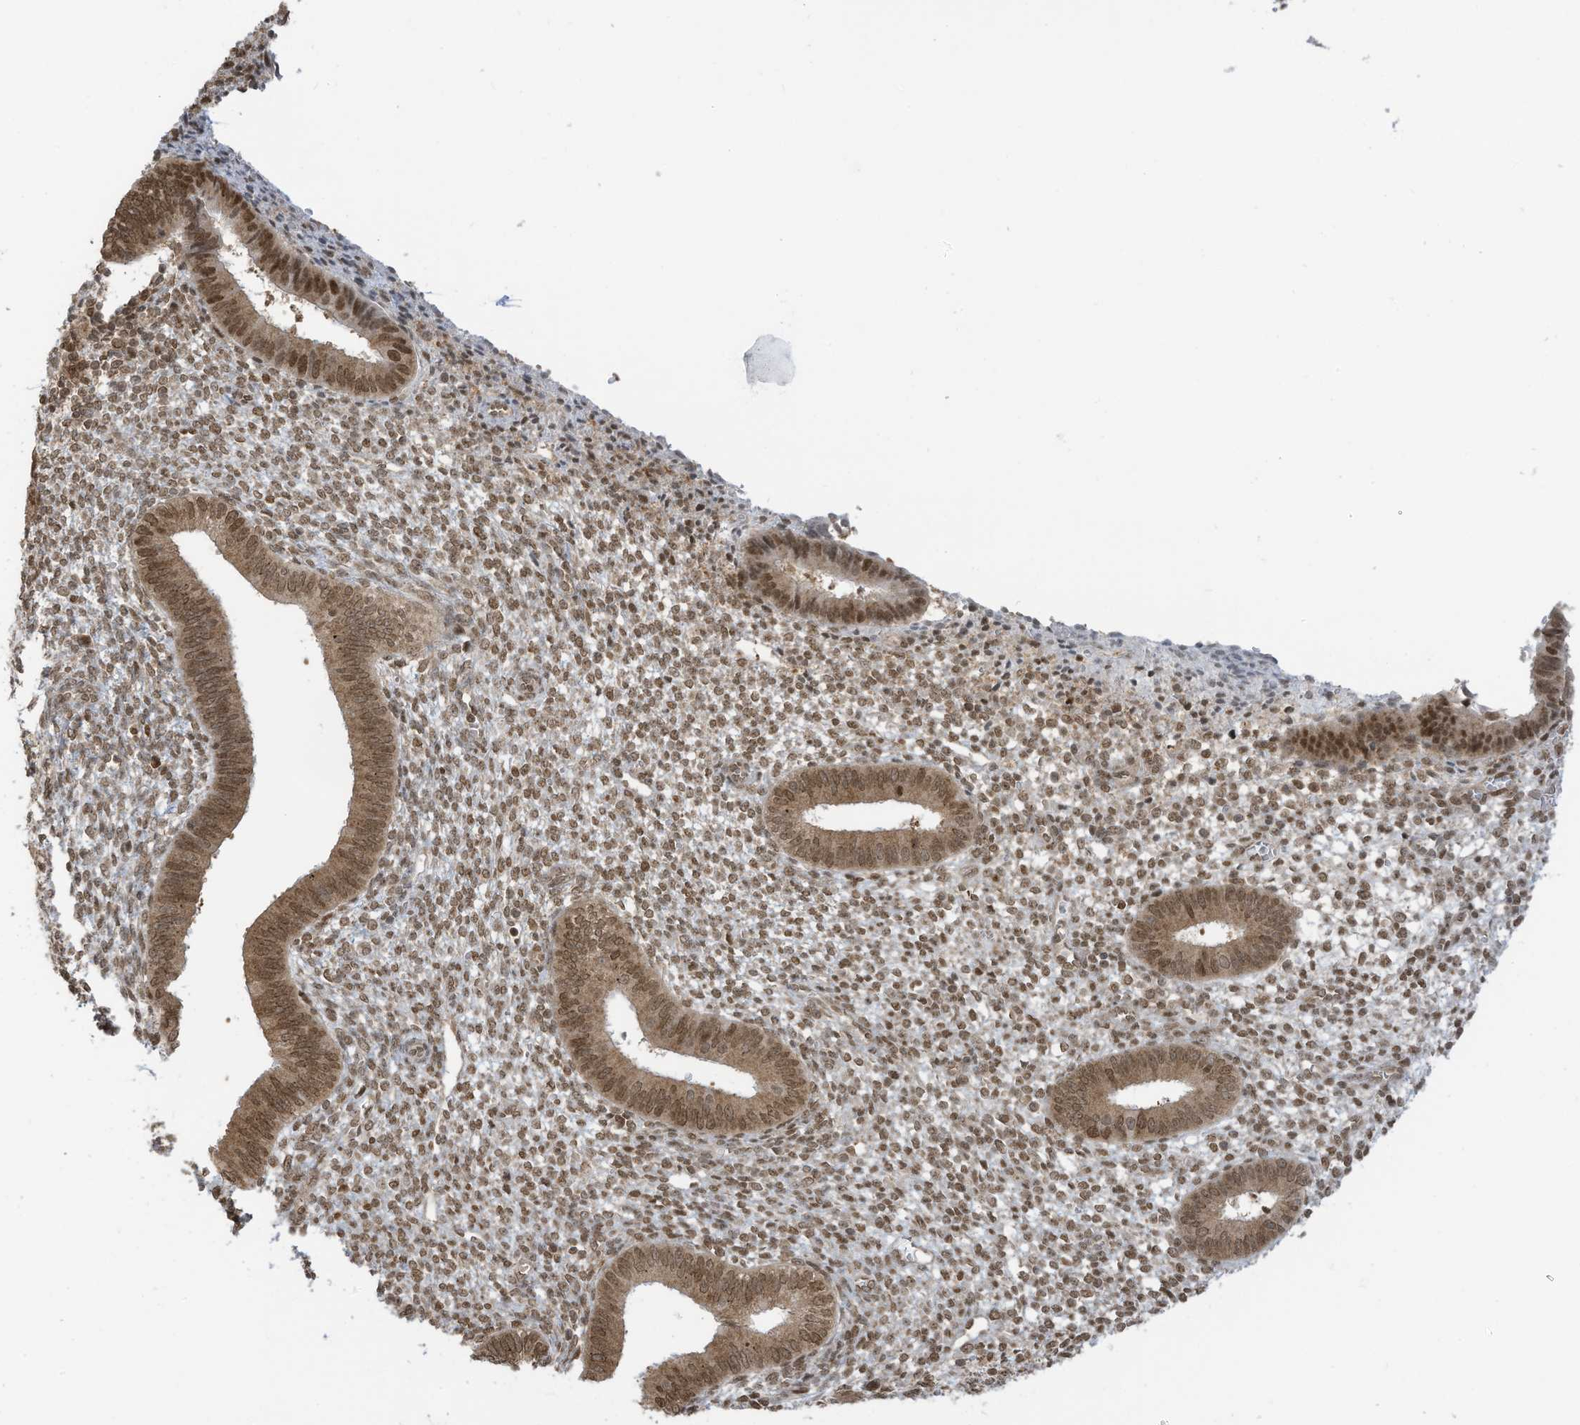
{"staining": {"intensity": "moderate", "quantity": ">75%", "location": "nuclear"}, "tissue": "endometrium", "cell_type": "Cells in endometrial stroma", "image_type": "normal", "snomed": [{"axis": "morphology", "description": "Normal tissue, NOS"}, {"axis": "topography", "description": "Endometrium"}], "caption": "DAB immunohistochemical staining of benign endometrium shows moderate nuclear protein staining in approximately >75% of cells in endometrial stroma.", "gene": "KPNB1", "patient": {"sex": "female", "age": 46}}